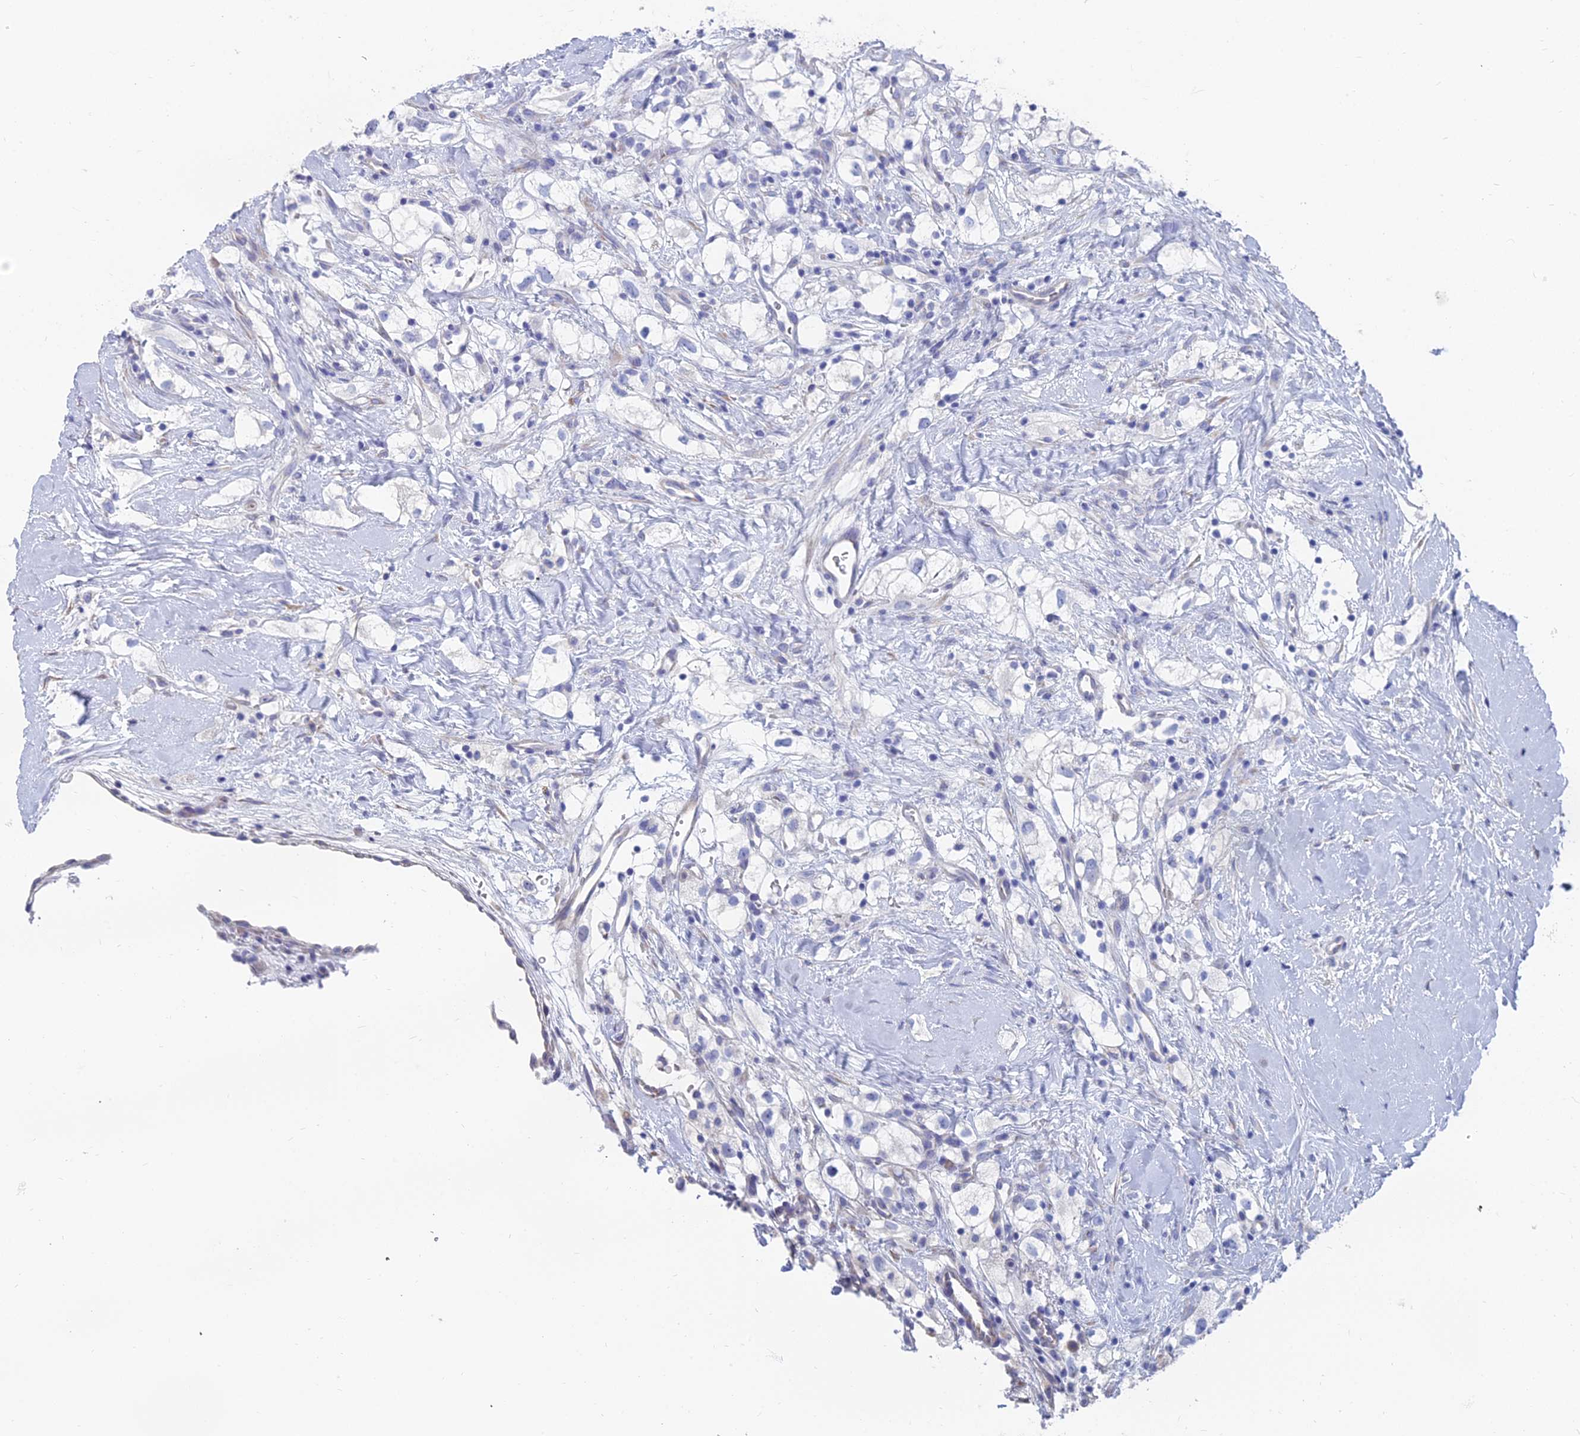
{"staining": {"intensity": "negative", "quantity": "none", "location": "none"}, "tissue": "renal cancer", "cell_type": "Tumor cells", "image_type": "cancer", "snomed": [{"axis": "morphology", "description": "Adenocarcinoma, NOS"}, {"axis": "topography", "description": "Kidney"}], "caption": "Immunohistochemical staining of human renal cancer demonstrates no significant staining in tumor cells. The staining was performed using DAB (3,3'-diaminobenzidine) to visualize the protein expression in brown, while the nuclei were stained in blue with hematoxylin (Magnification: 20x).", "gene": "TNNT3", "patient": {"sex": "male", "age": 59}}